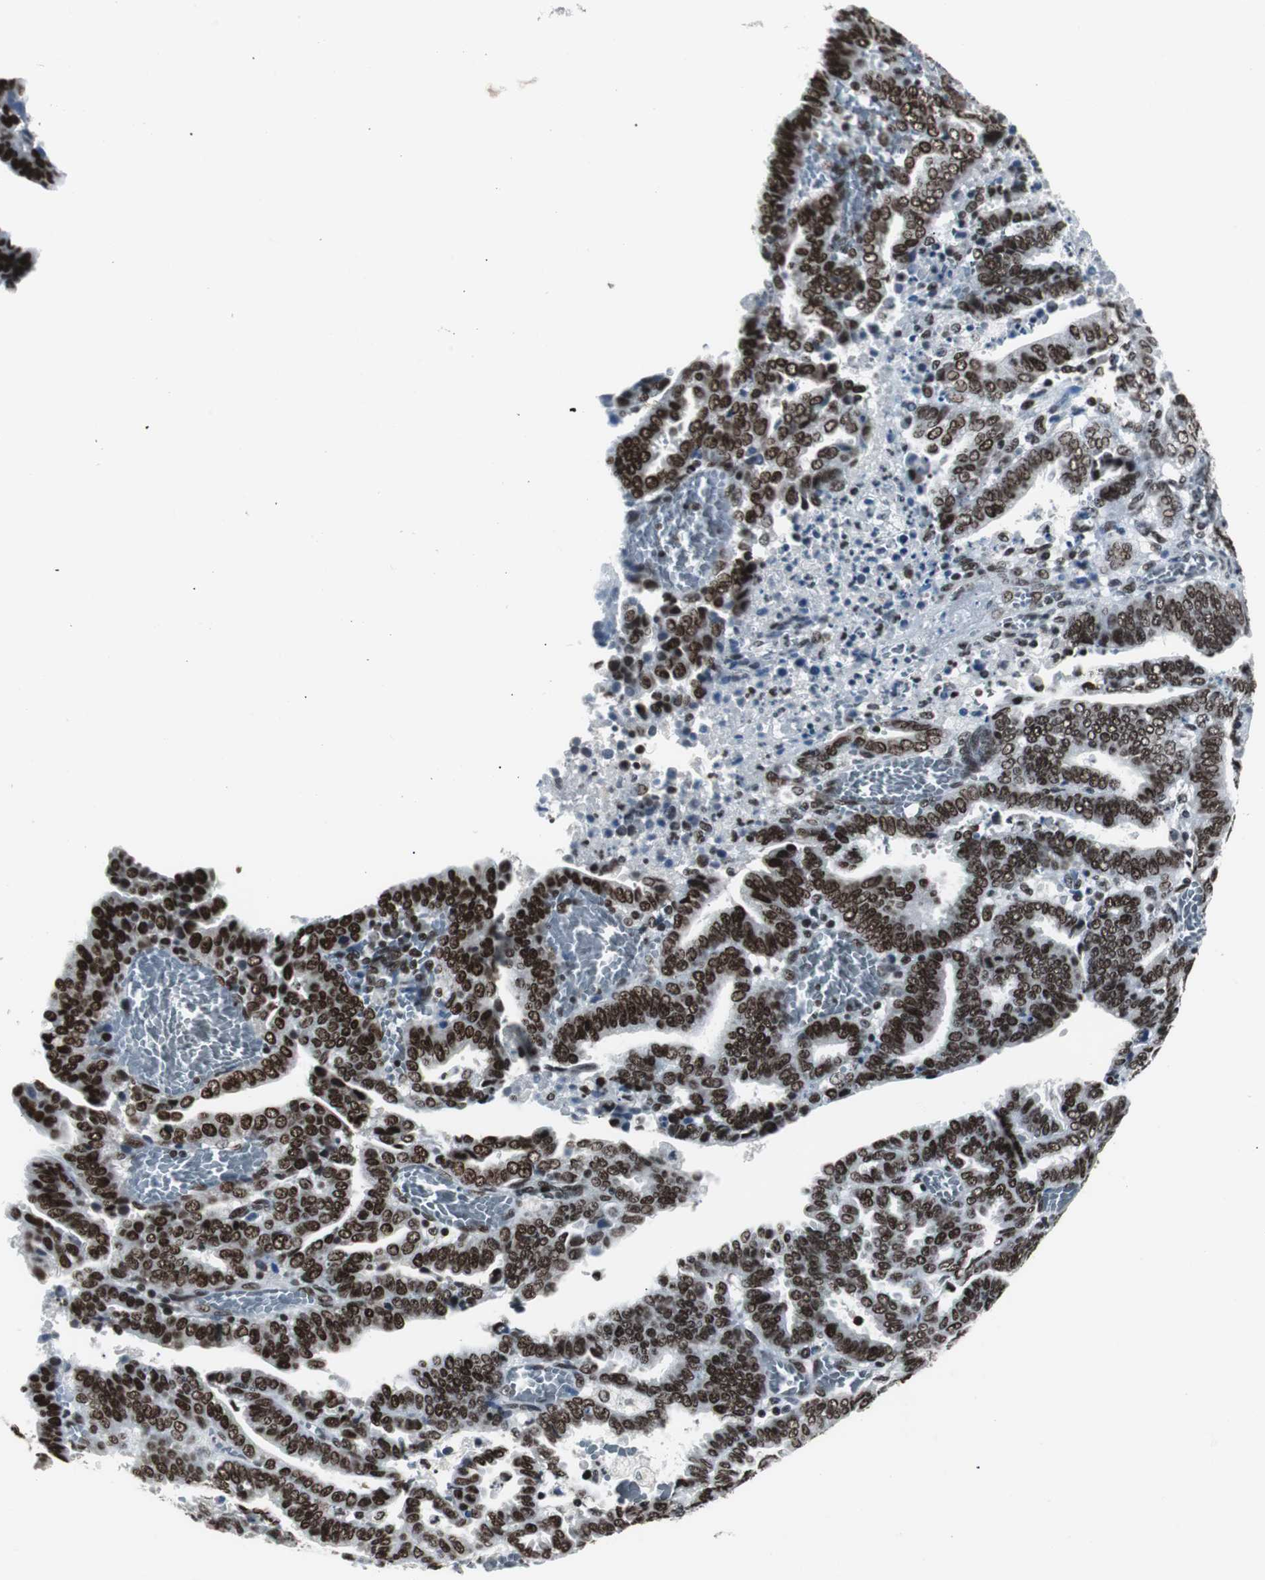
{"staining": {"intensity": "strong", "quantity": ">75%", "location": "nuclear"}, "tissue": "endometrial cancer", "cell_type": "Tumor cells", "image_type": "cancer", "snomed": [{"axis": "morphology", "description": "Adenocarcinoma, NOS"}, {"axis": "topography", "description": "Uterus"}], "caption": "Immunohistochemistry (IHC) image of neoplastic tissue: endometrial adenocarcinoma stained using IHC reveals high levels of strong protein expression localized specifically in the nuclear of tumor cells, appearing as a nuclear brown color.", "gene": "XRCC1", "patient": {"sex": "female", "age": 83}}